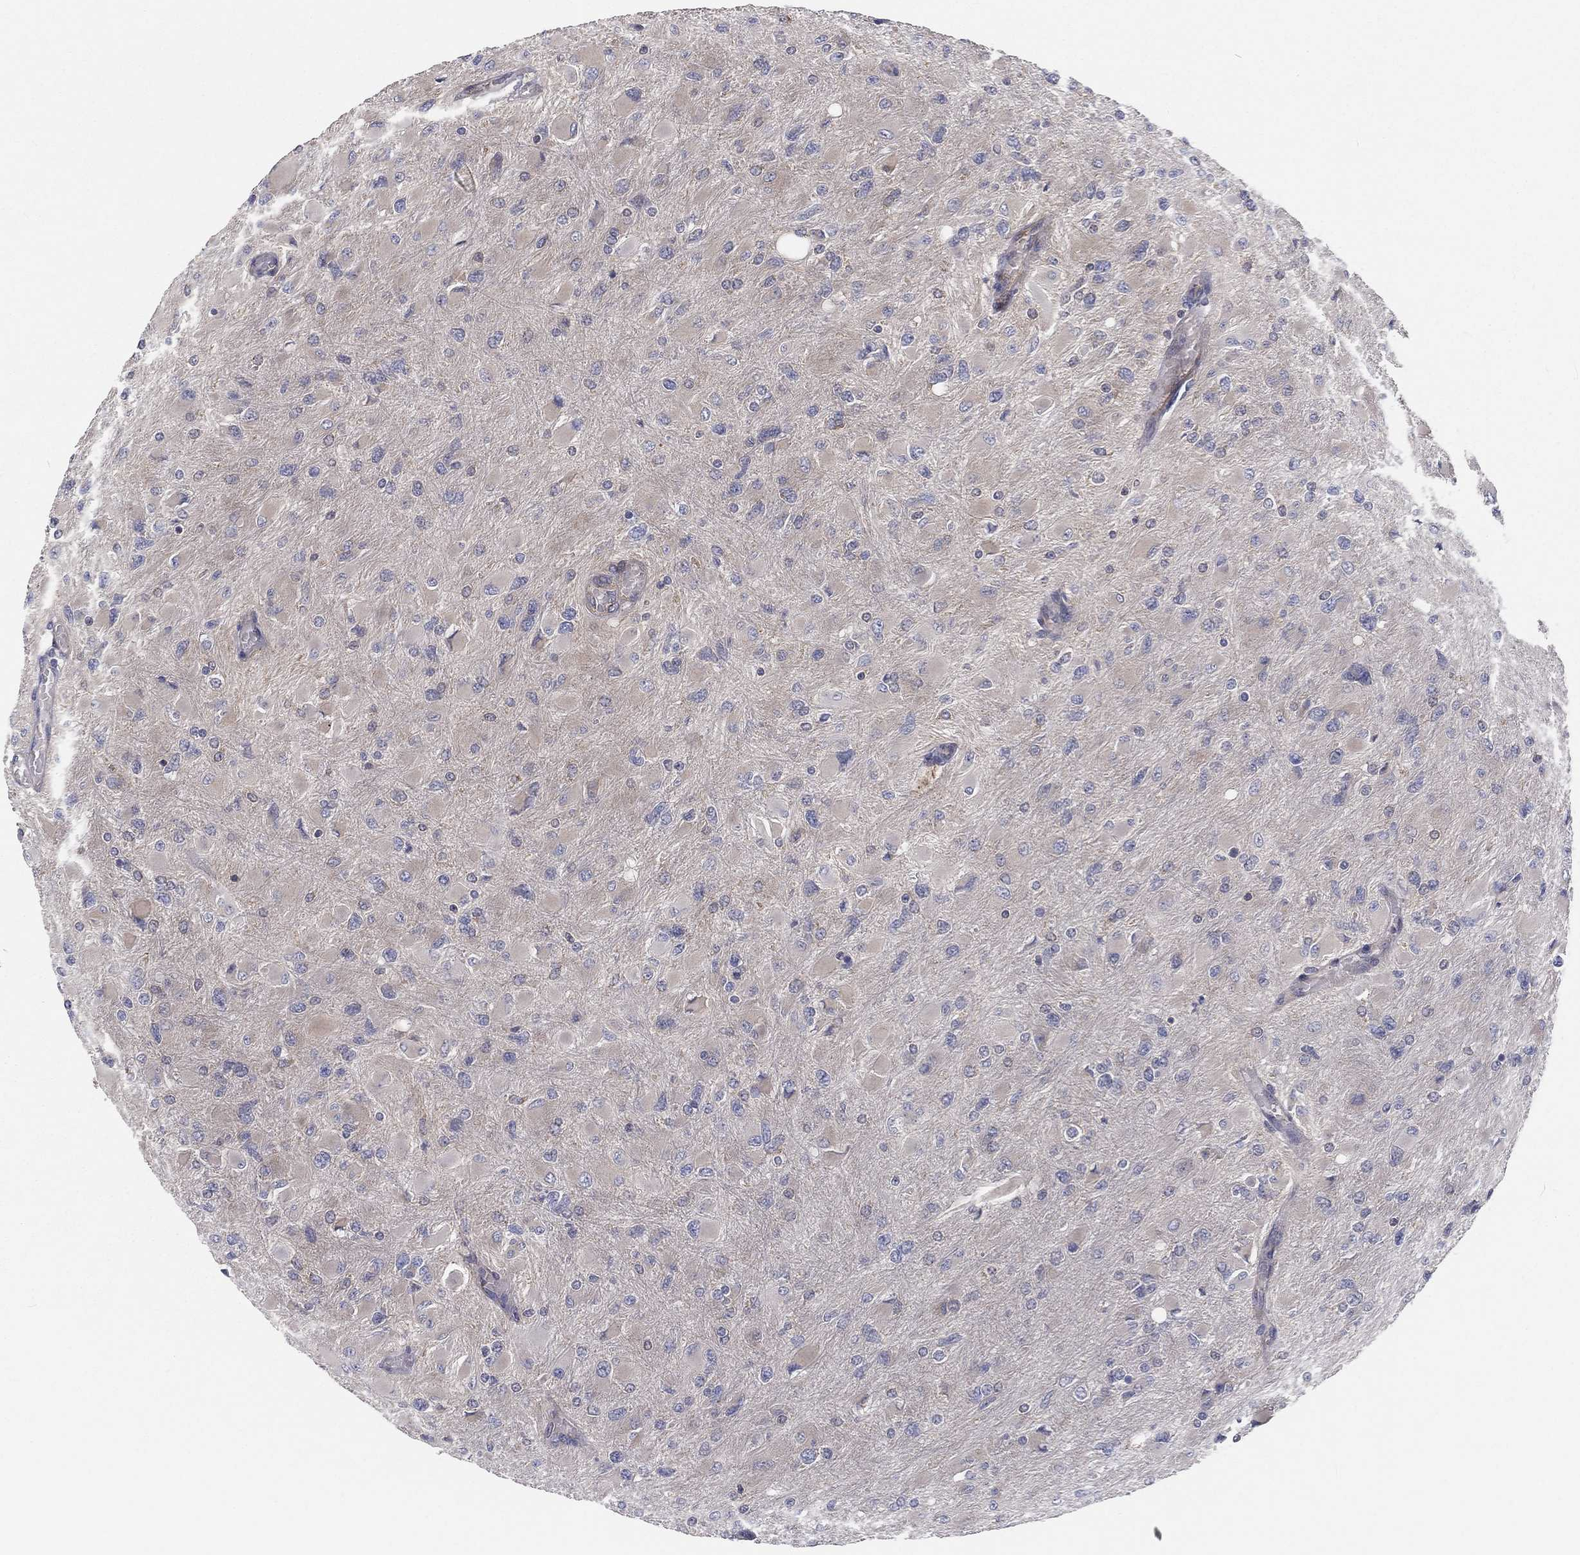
{"staining": {"intensity": "weak", "quantity": "<25%", "location": "cytoplasmic/membranous"}, "tissue": "glioma", "cell_type": "Tumor cells", "image_type": "cancer", "snomed": [{"axis": "morphology", "description": "Glioma, malignant, High grade"}, {"axis": "topography", "description": "Cerebral cortex"}], "caption": "High power microscopy image of an immunohistochemistry (IHC) histopathology image of glioma, revealing no significant positivity in tumor cells.", "gene": "EIF2B5", "patient": {"sex": "female", "age": 36}}